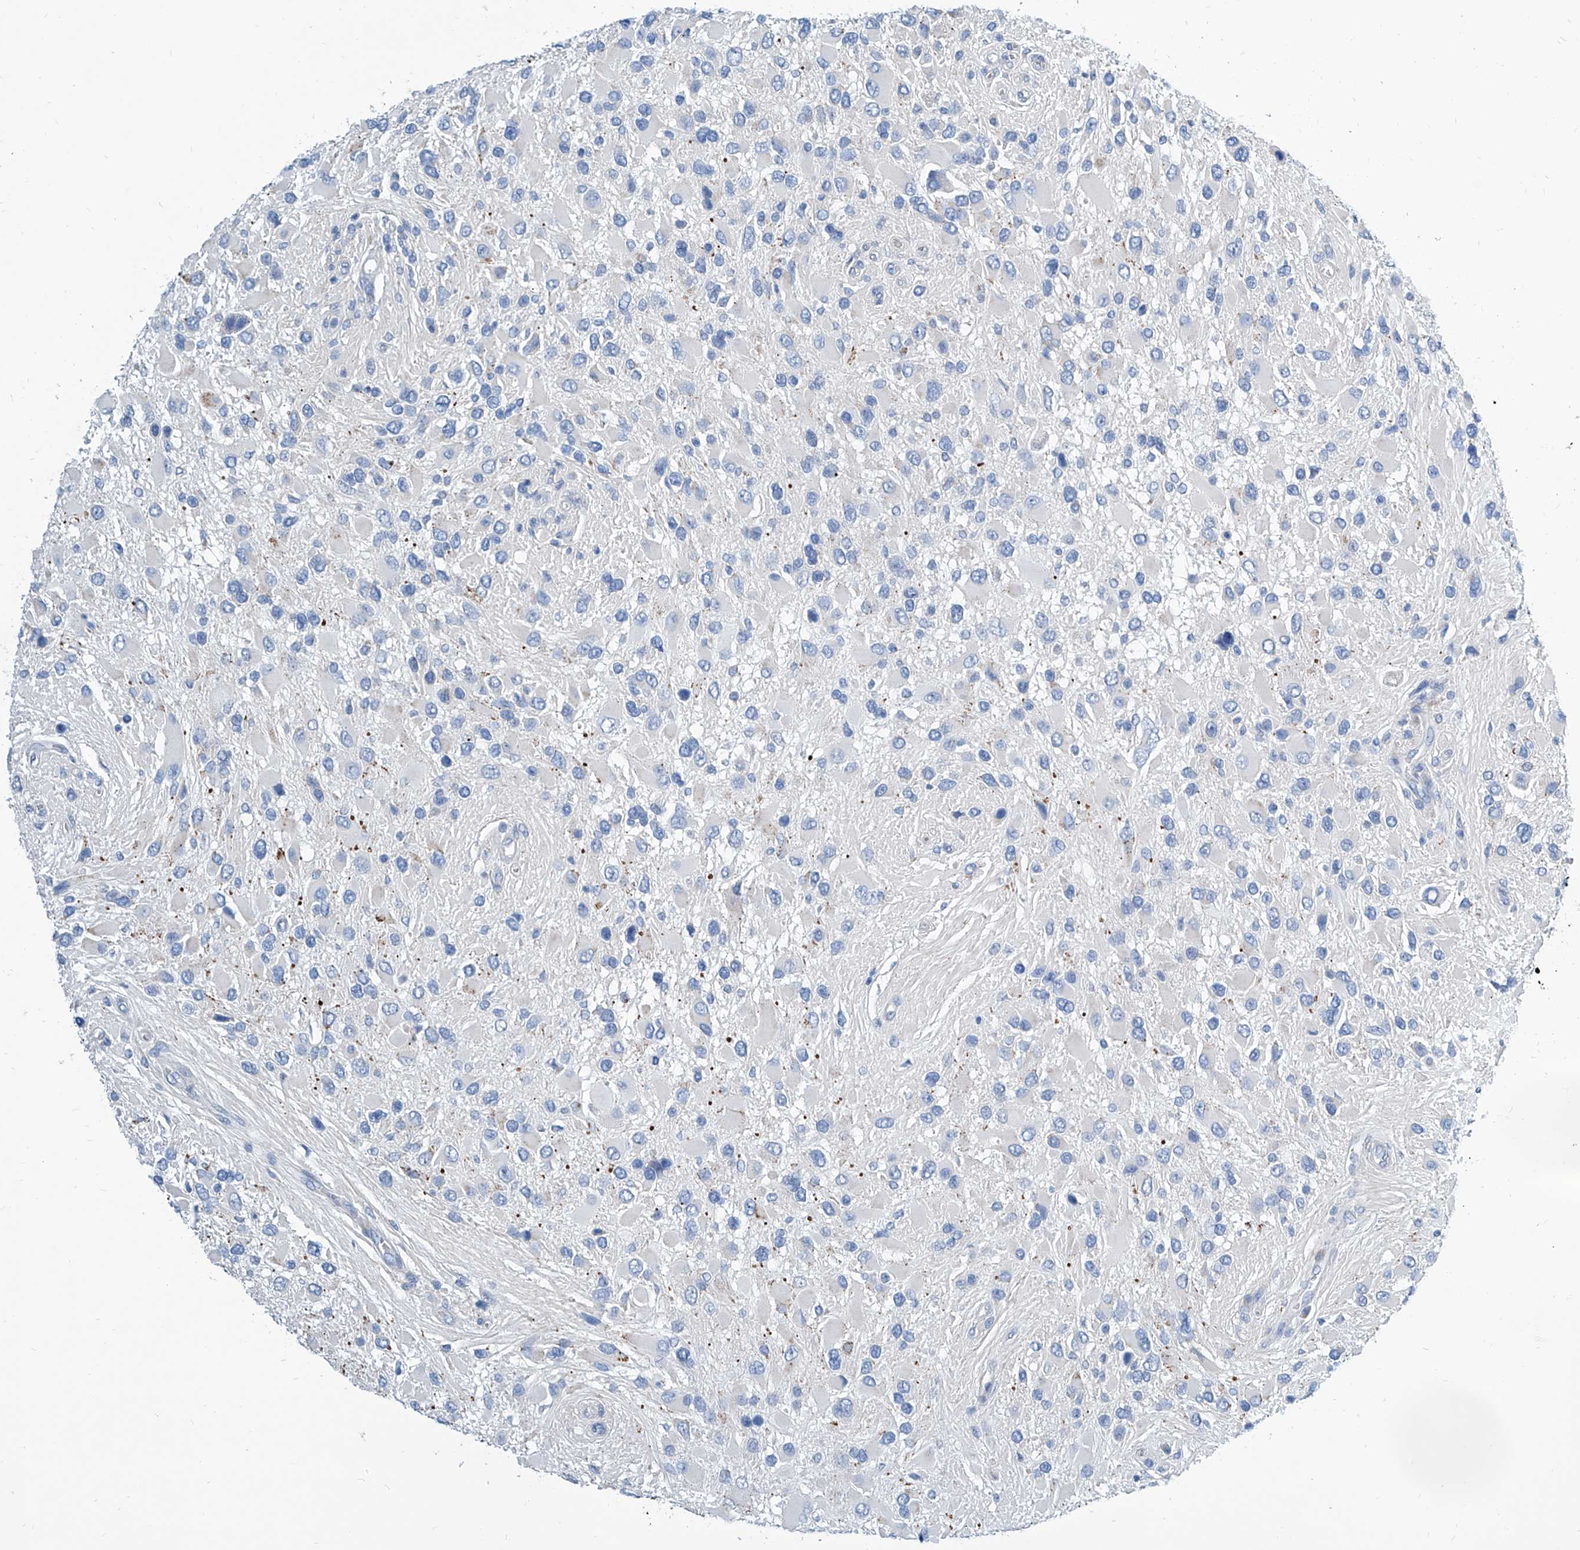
{"staining": {"intensity": "negative", "quantity": "none", "location": "none"}, "tissue": "glioma", "cell_type": "Tumor cells", "image_type": "cancer", "snomed": [{"axis": "morphology", "description": "Glioma, malignant, High grade"}, {"axis": "topography", "description": "Brain"}], "caption": "This is an IHC image of human glioma. There is no expression in tumor cells.", "gene": "ZNF519", "patient": {"sex": "male", "age": 53}}